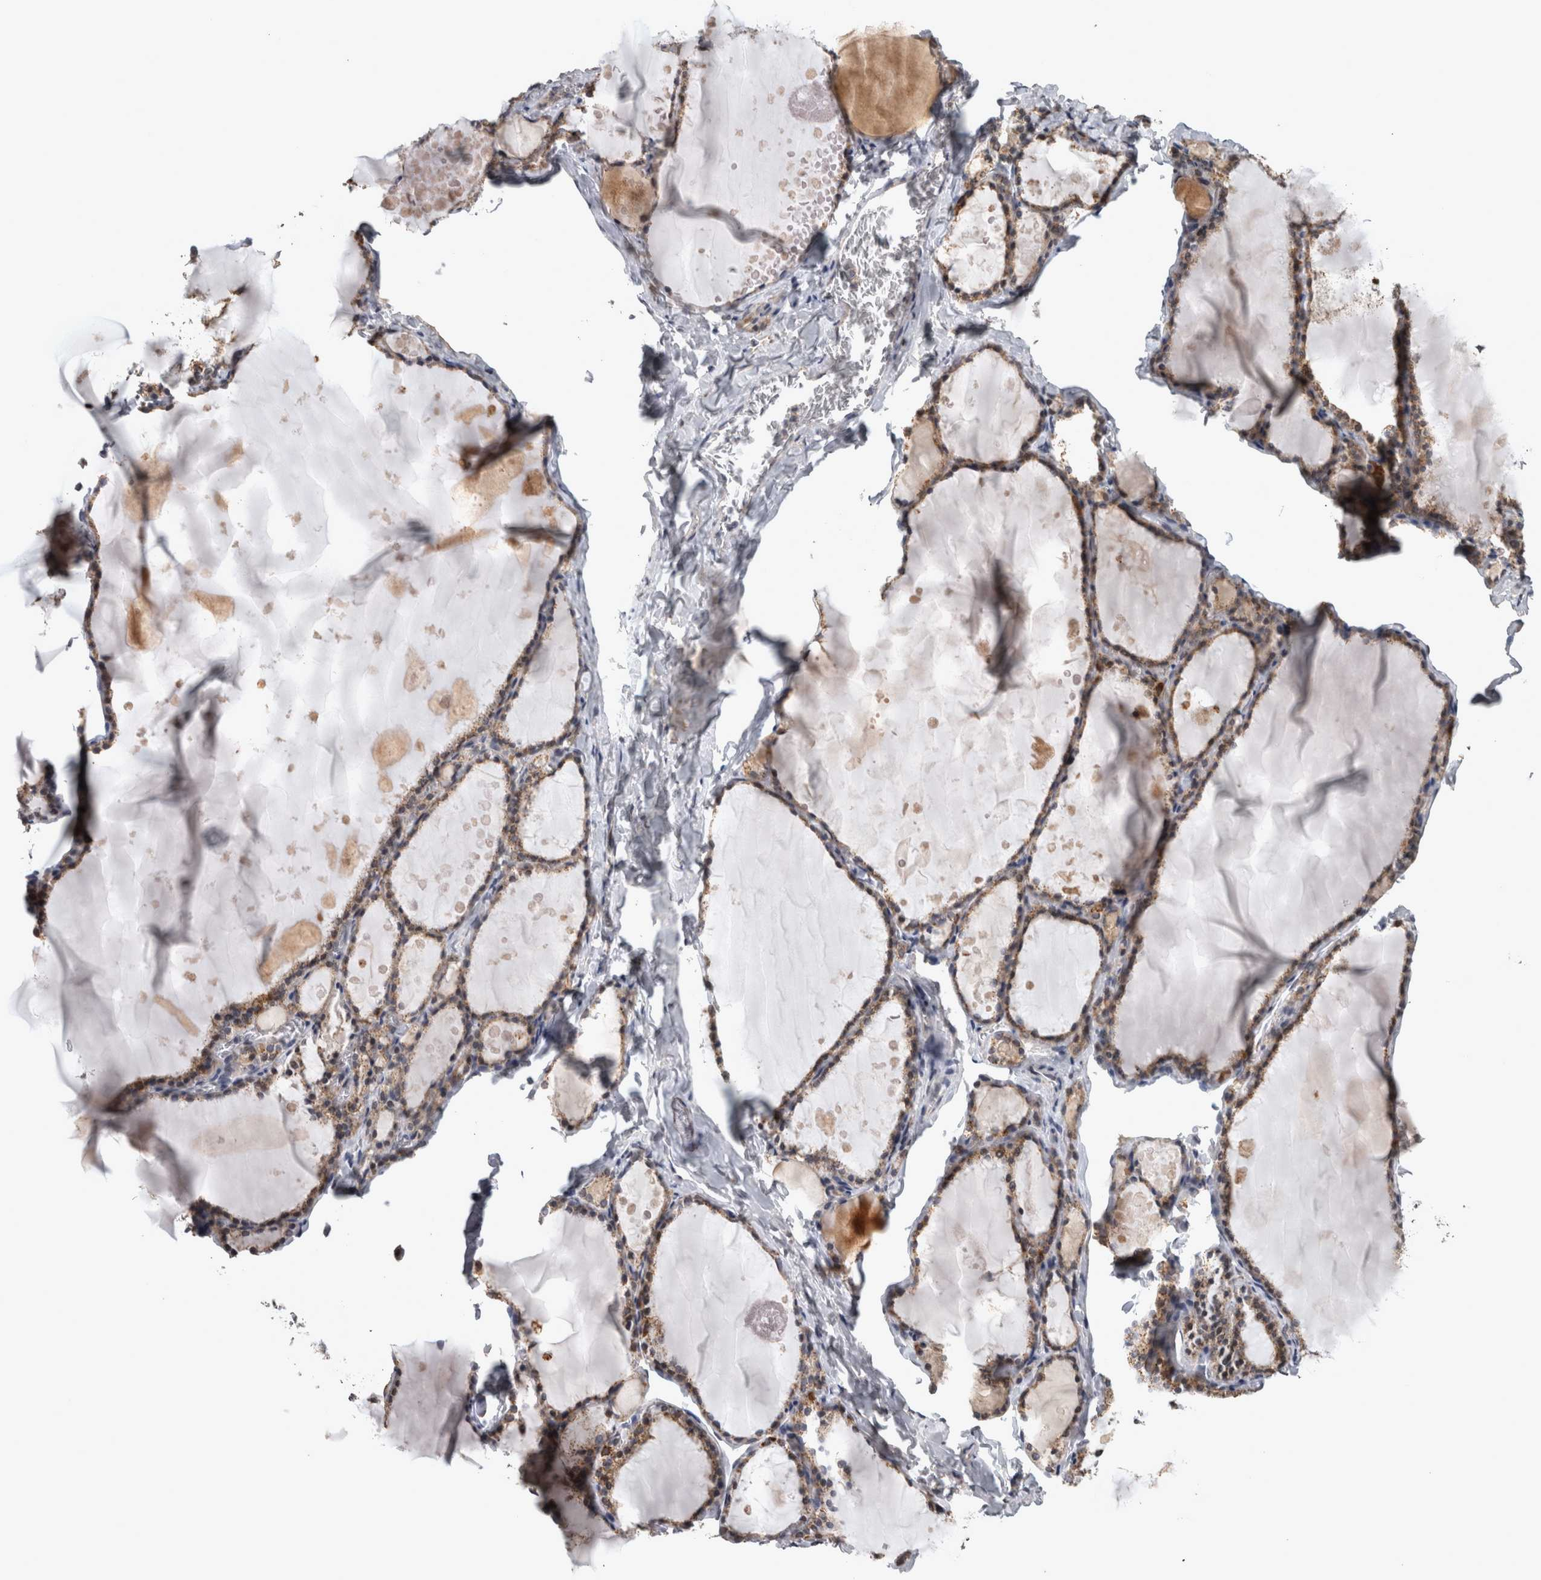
{"staining": {"intensity": "moderate", "quantity": ">75%", "location": "cytoplasmic/membranous"}, "tissue": "thyroid gland", "cell_type": "Glandular cells", "image_type": "normal", "snomed": [{"axis": "morphology", "description": "Normal tissue, NOS"}, {"axis": "topography", "description": "Thyroid gland"}], "caption": "The photomicrograph shows immunohistochemical staining of unremarkable thyroid gland. There is moderate cytoplasmic/membranous staining is appreciated in about >75% of glandular cells.", "gene": "DBT", "patient": {"sex": "male", "age": 56}}